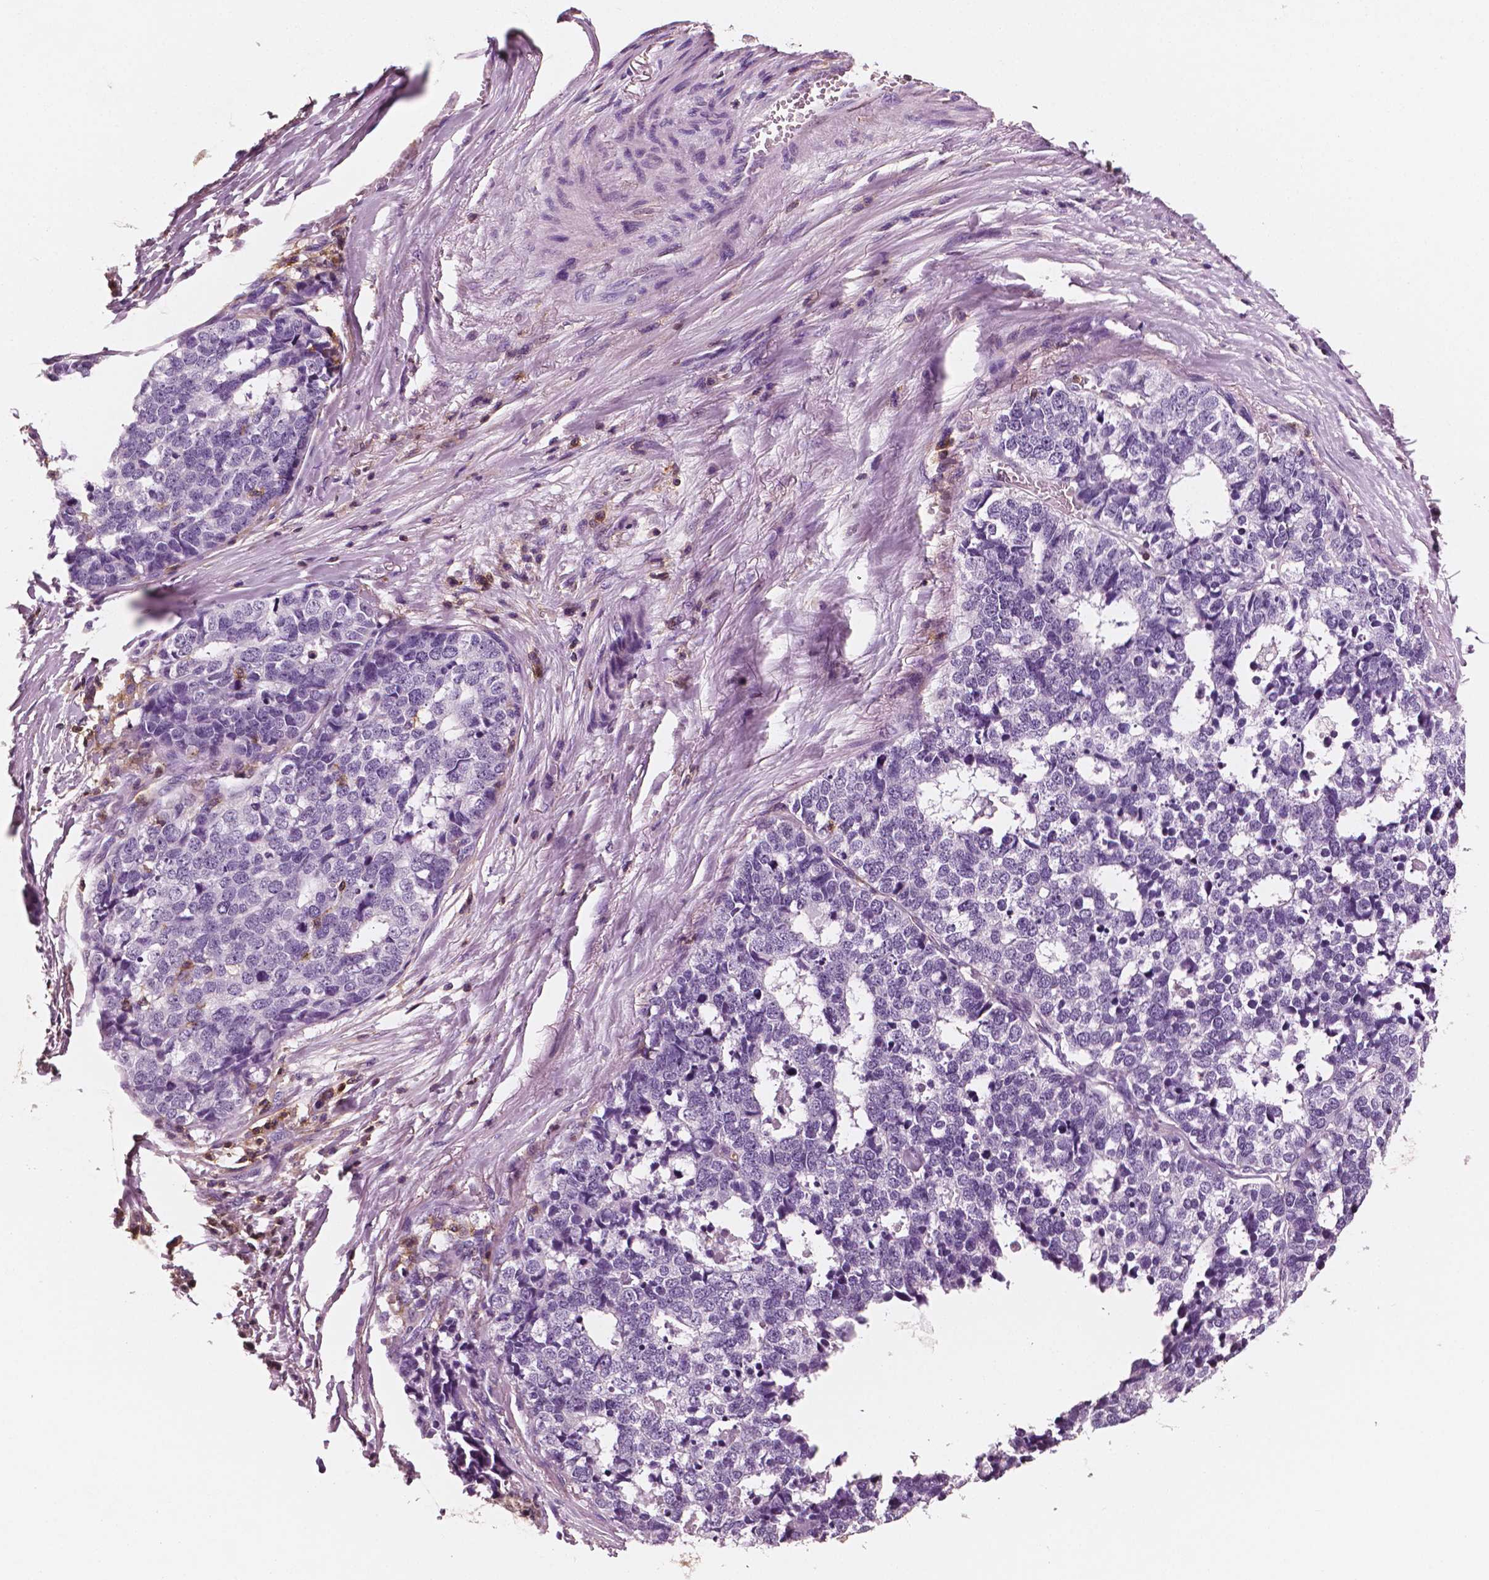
{"staining": {"intensity": "negative", "quantity": "none", "location": "none"}, "tissue": "stomach cancer", "cell_type": "Tumor cells", "image_type": "cancer", "snomed": [{"axis": "morphology", "description": "Adenocarcinoma, NOS"}, {"axis": "topography", "description": "Stomach"}], "caption": "DAB (3,3'-diaminobenzidine) immunohistochemical staining of human stomach cancer (adenocarcinoma) displays no significant staining in tumor cells.", "gene": "PTPRC", "patient": {"sex": "male", "age": 69}}